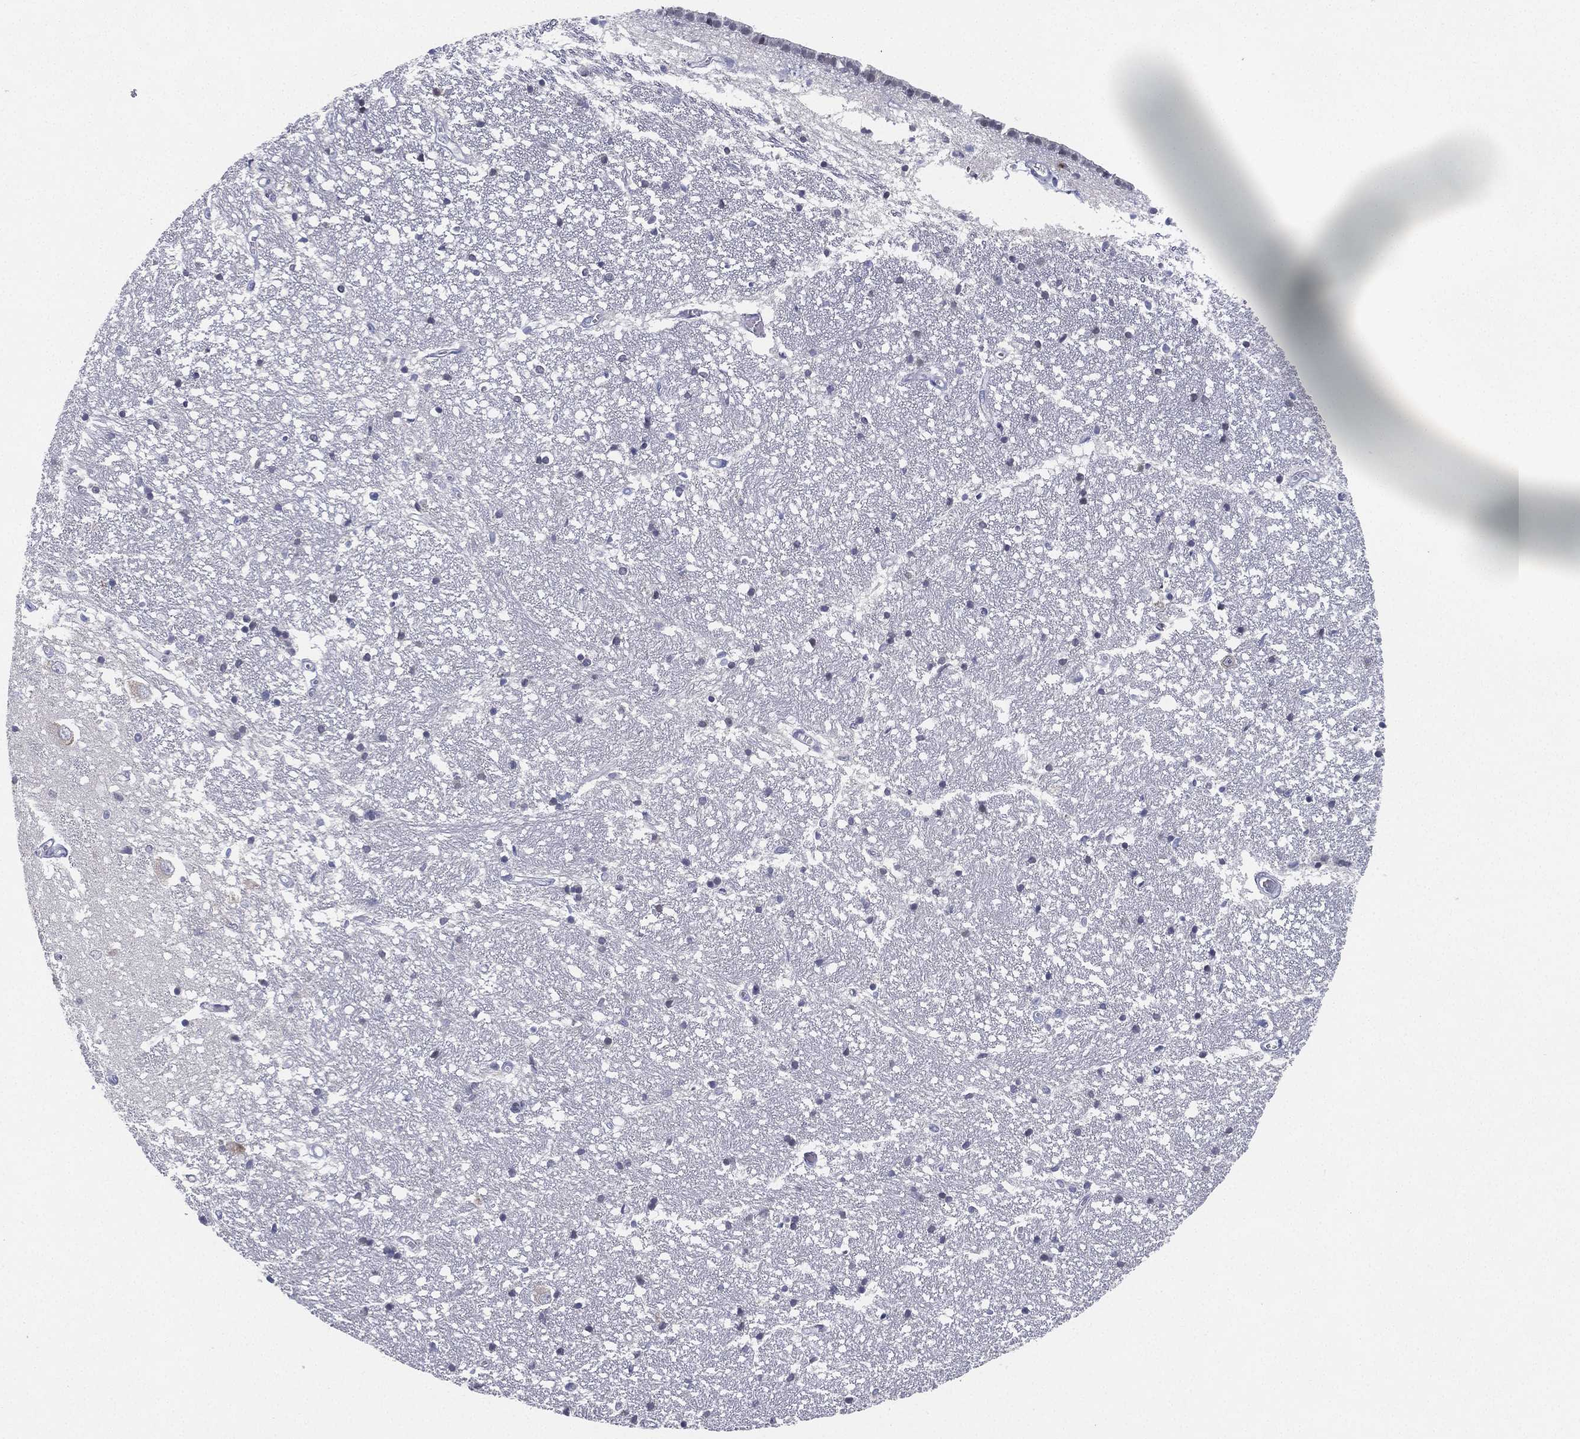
{"staining": {"intensity": "negative", "quantity": "none", "location": "none"}, "tissue": "caudate", "cell_type": "Glial cells", "image_type": "normal", "snomed": [{"axis": "morphology", "description": "Normal tissue, NOS"}, {"axis": "topography", "description": "Lateral ventricle wall"}], "caption": "Immunohistochemical staining of unremarkable caudate demonstrates no significant positivity in glial cells.", "gene": "MS4A8", "patient": {"sex": "male", "age": 54}}